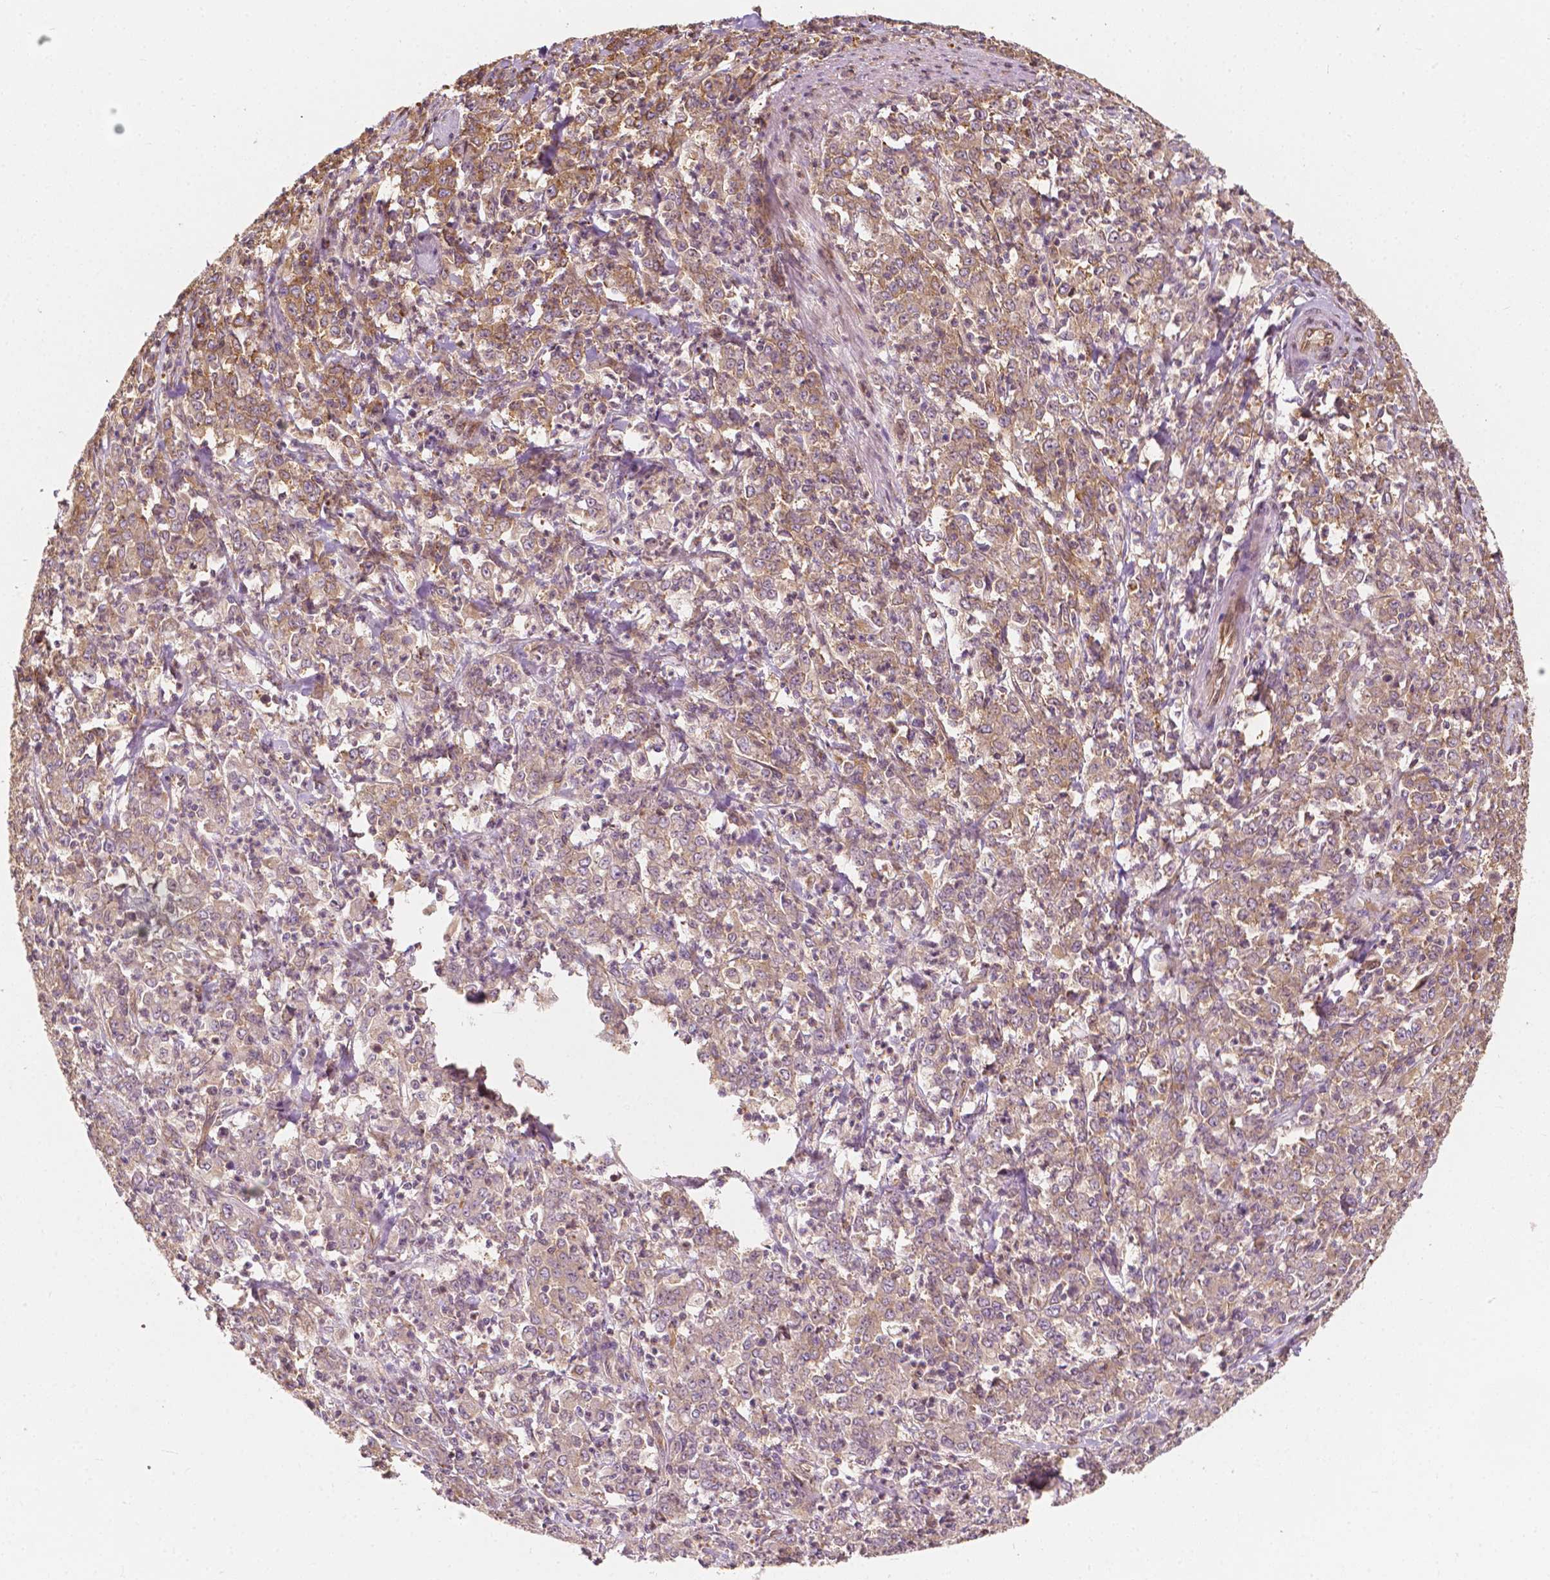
{"staining": {"intensity": "moderate", "quantity": ">75%", "location": "cytoplasmic/membranous"}, "tissue": "stomach cancer", "cell_type": "Tumor cells", "image_type": "cancer", "snomed": [{"axis": "morphology", "description": "Adenocarcinoma, NOS"}, {"axis": "topography", "description": "Stomach, lower"}], "caption": "Protein positivity by immunohistochemistry displays moderate cytoplasmic/membranous staining in approximately >75% of tumor cells in stomach adenocarcinoma.", "gene": "G3BP1", "patient": {"sex": "female", "age": 71}}